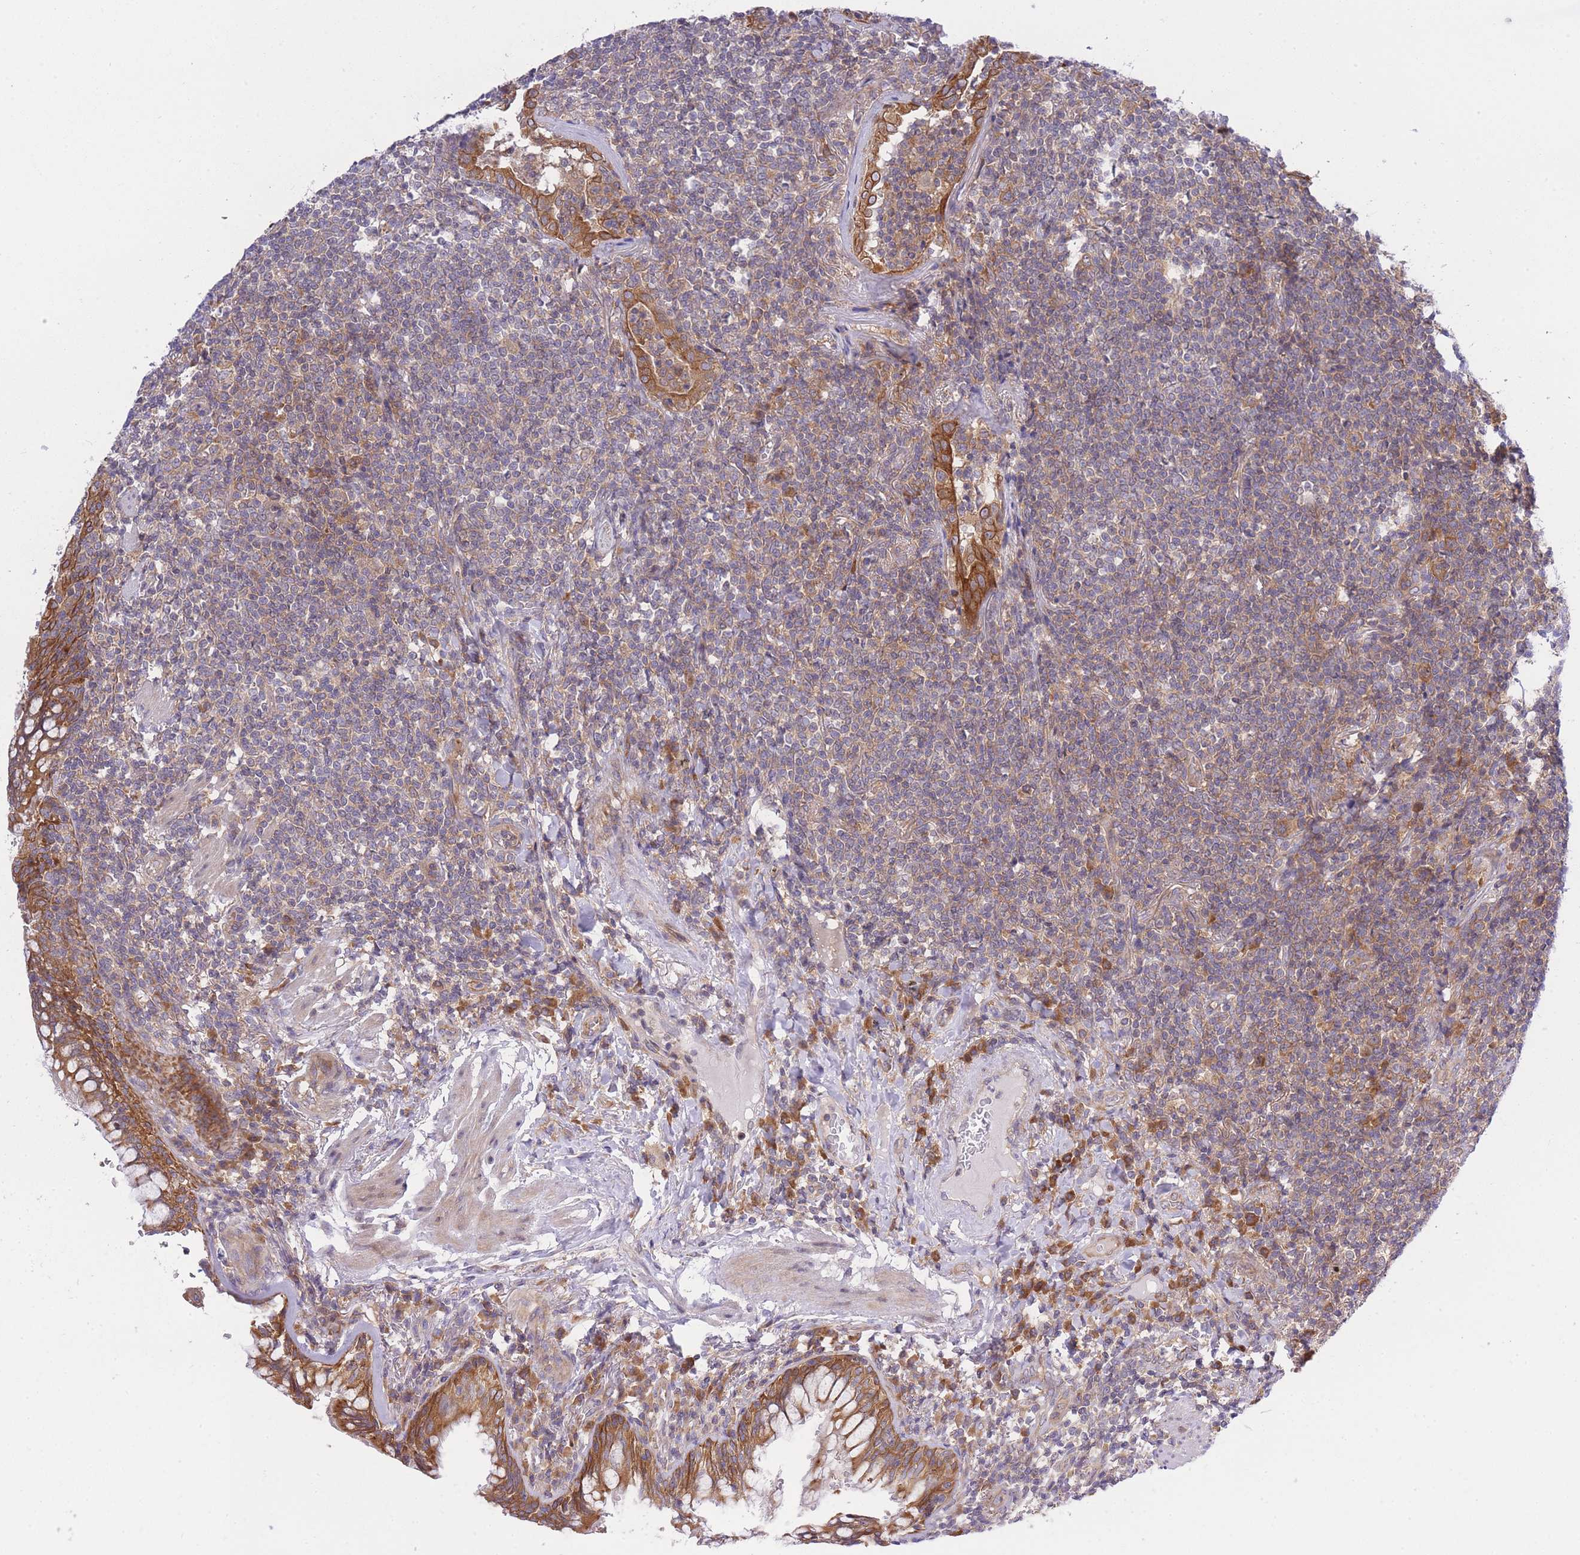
{"staining": {"intensity": "weak", "quantity": "25%-75%", "location": "cytoplasmic/membranous"}, "tissue": "lymphoma", "cell_type": "Tumor cells", "image_type": "cancer", "snomed": [{"axis": "morphology", "description": "Malignant lymphoma, non-Hodgkin's type, Low grade"}, {"axis": "topography", "description": "Lung"}], "caption": "Immunohistochemical staining of lymphoma reveals weak cytoplasmic/membranous protein staining in about 25%-75% of tumor cells.", "gene": "EIF2B2", "patient": {"sex": "female", "age": 71}}